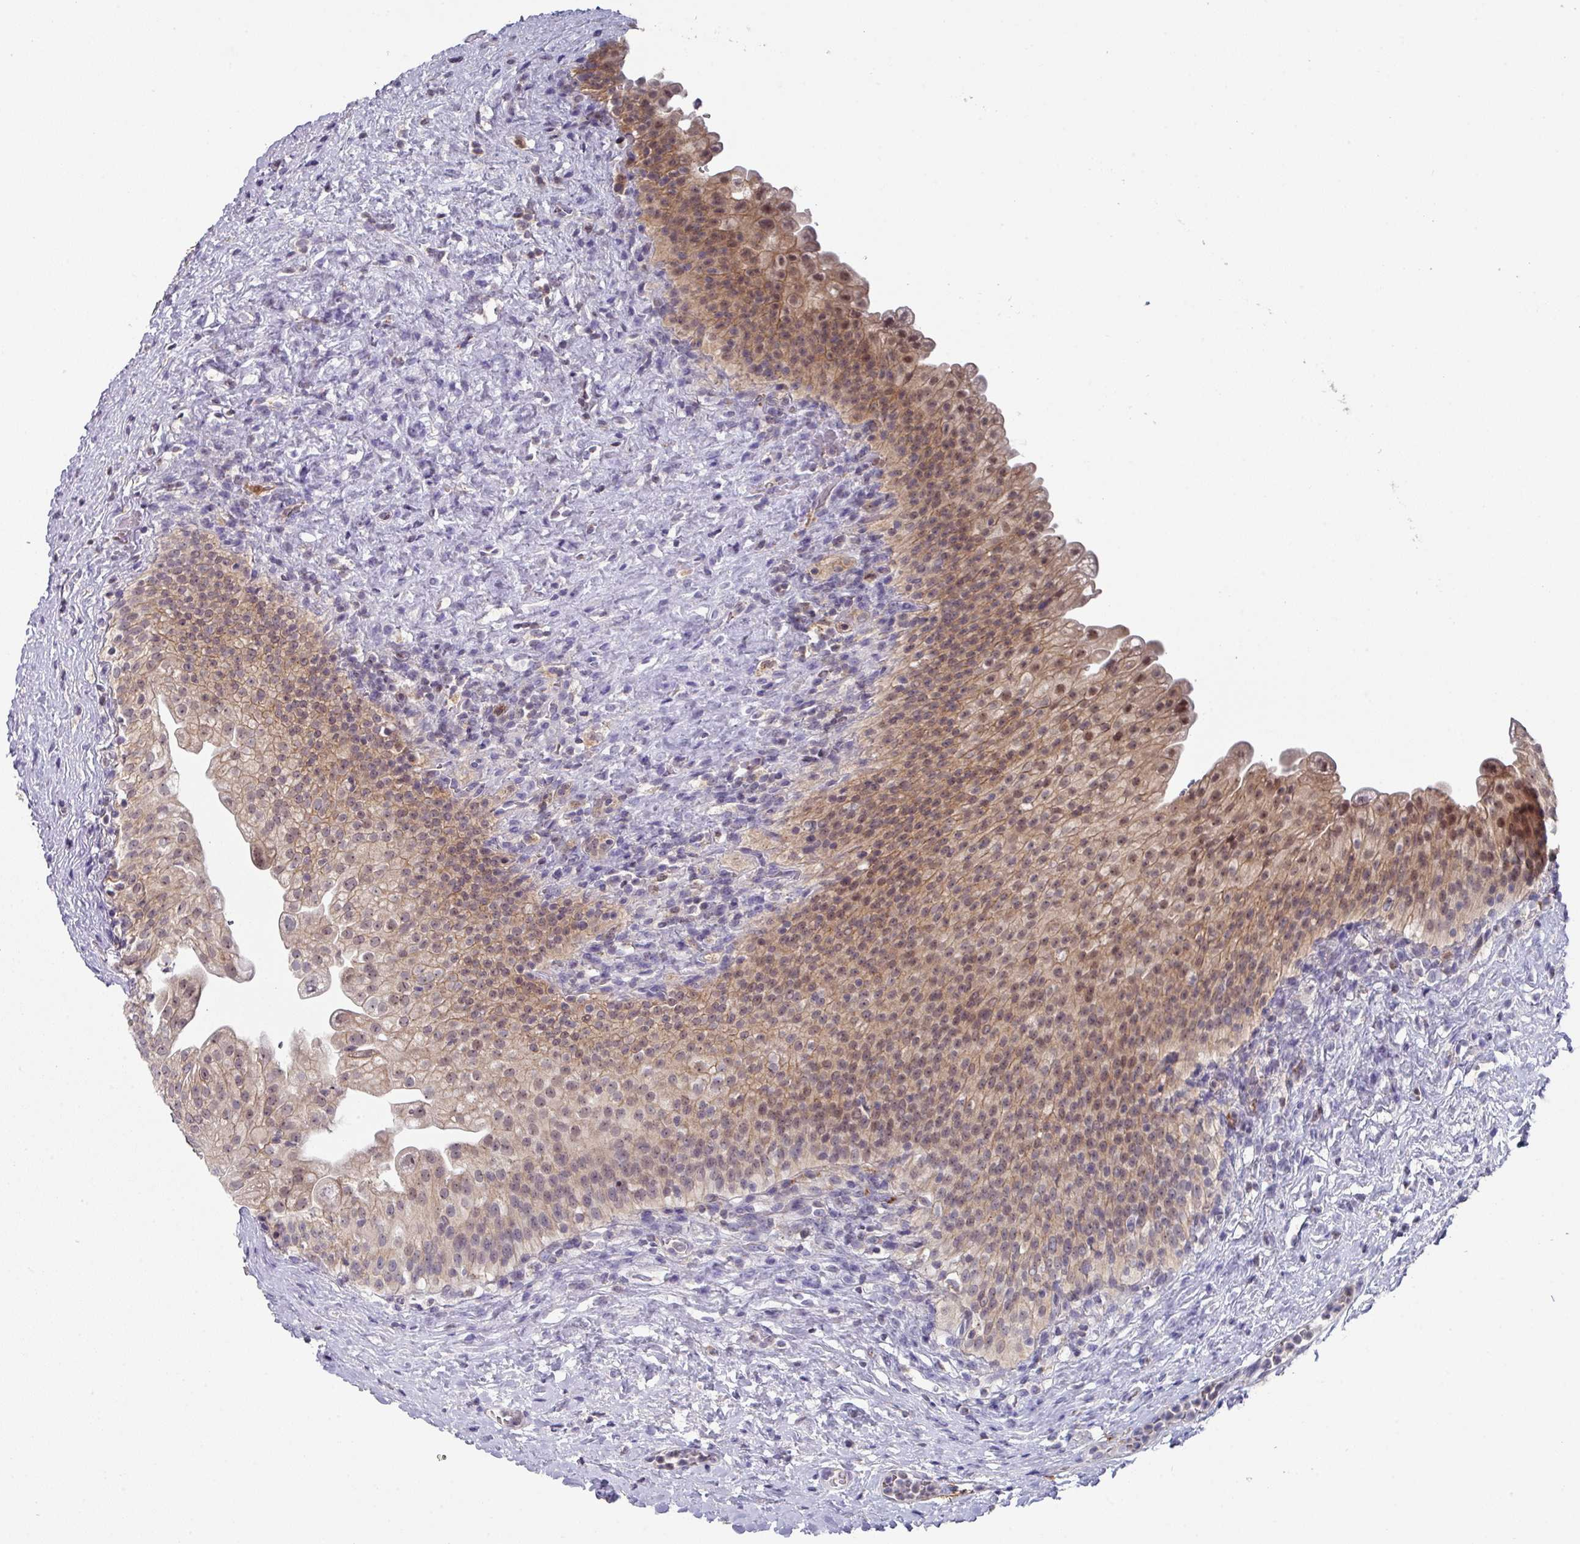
{"staining": {"intensity": "moderate", "quantity": ">75%", "location": "cytoplasmic/membranous,nuclear"}, "tissue": "urinary bladder", "cell_type": "Urothelial cells", "image_type": "normal", "snomed": [{"axis": "morphology", "description": "Normal tissue, NOS"}, {"axis": "topography", "description": "Urinary bladder"}], "caption": "Immunohistochemical staining of normal urinary bladder displays medium levels of moderate cytoplasmic/membranous,nuclear positivity in approximately >75% of urothelial cells.", "gene": "DCAF12L1", "patient": {"sex": "female", "age": 27}}